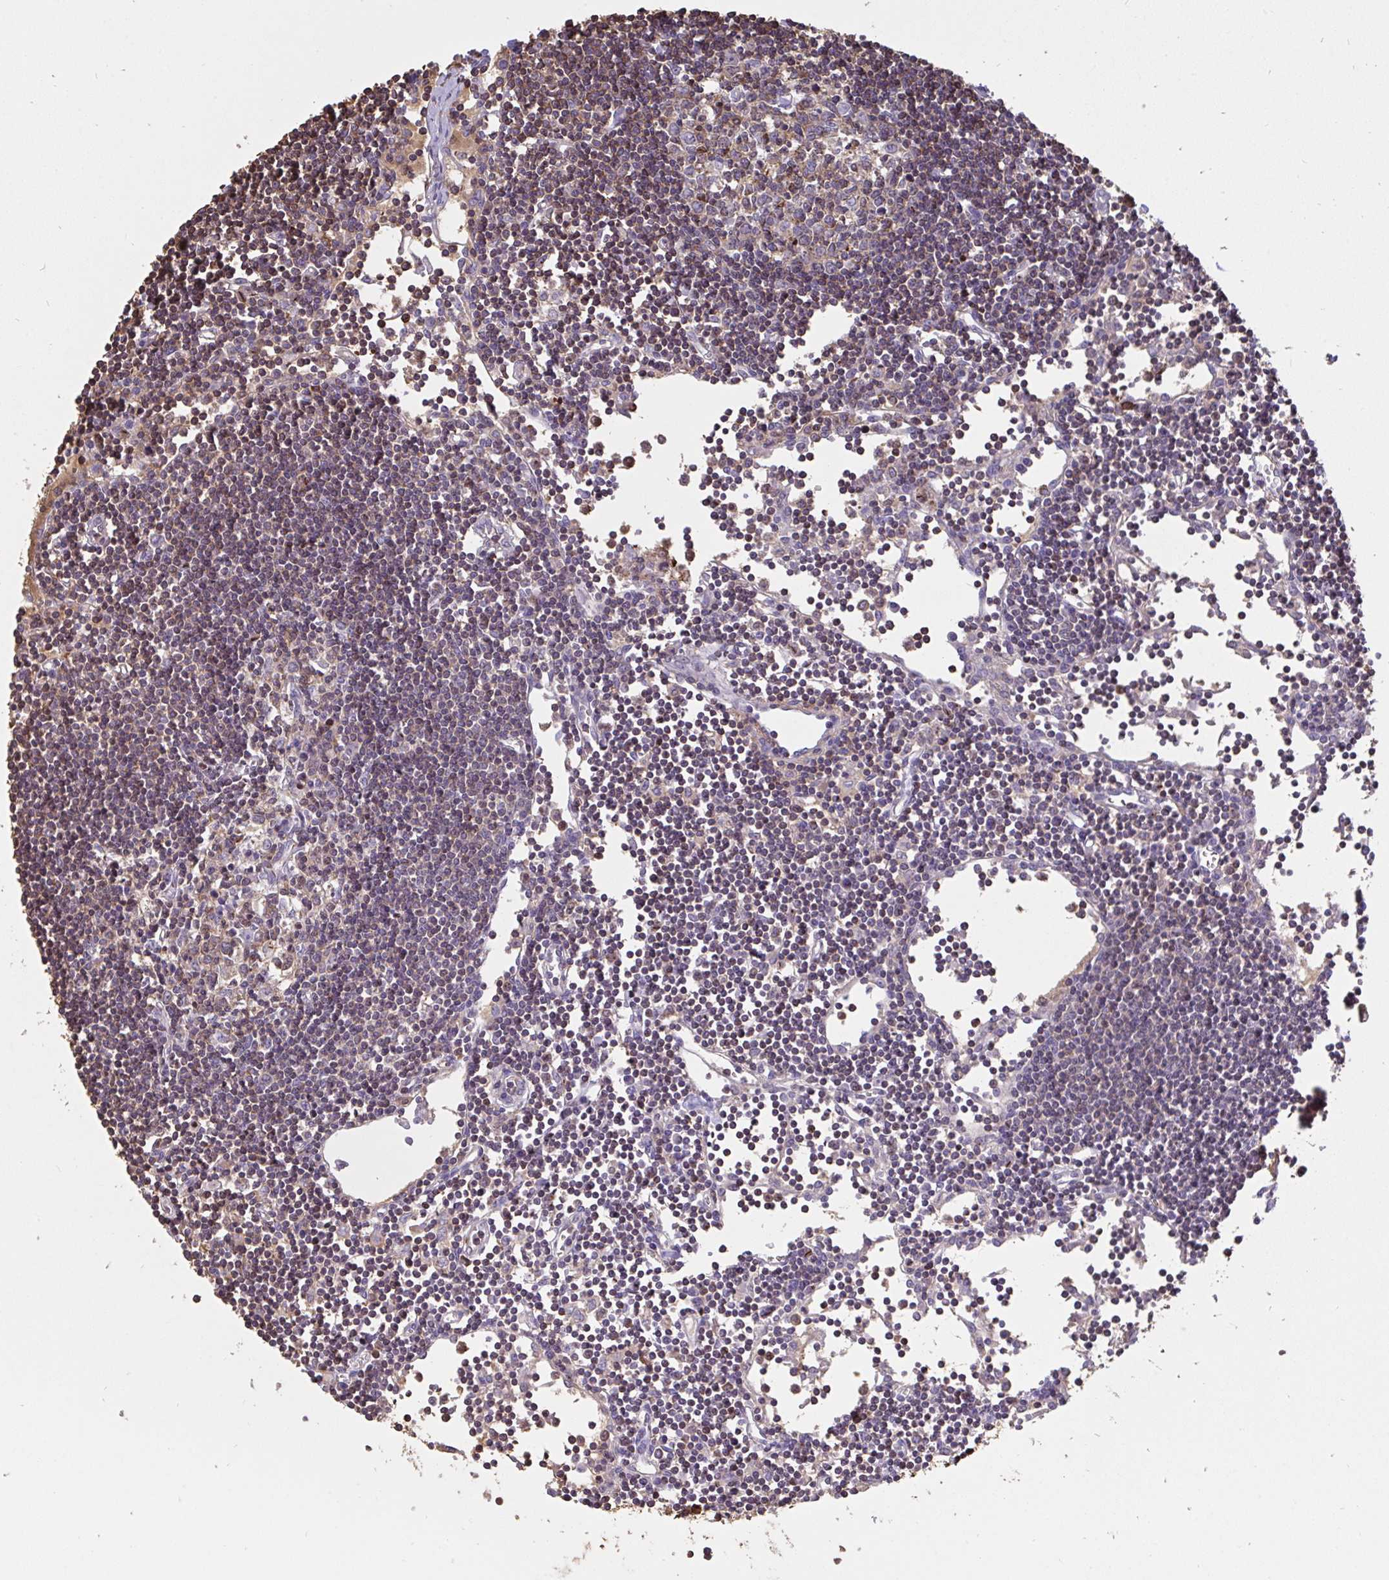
{"staining": {"intensity": "strong", "quantity": "25%-75%", "location": "cytoplasmic/membranous"}, "tissue": "lymph node", "cell_type": "Germinal center cells", "image_type": "normal", "snomed": [{"axis": "morphology", "description": "Normal tissue, NOS"}, {"axis": "topography", "description": "Lymph node"}], "caption": "Brown immunohistochemical staining in normal lymph node reveals strong cytoplasmic/membranous staining in approximately 25%-75% of germinal center cells.", "gene": "CFL1", "patient": {"sex": "female", "age": 65}}